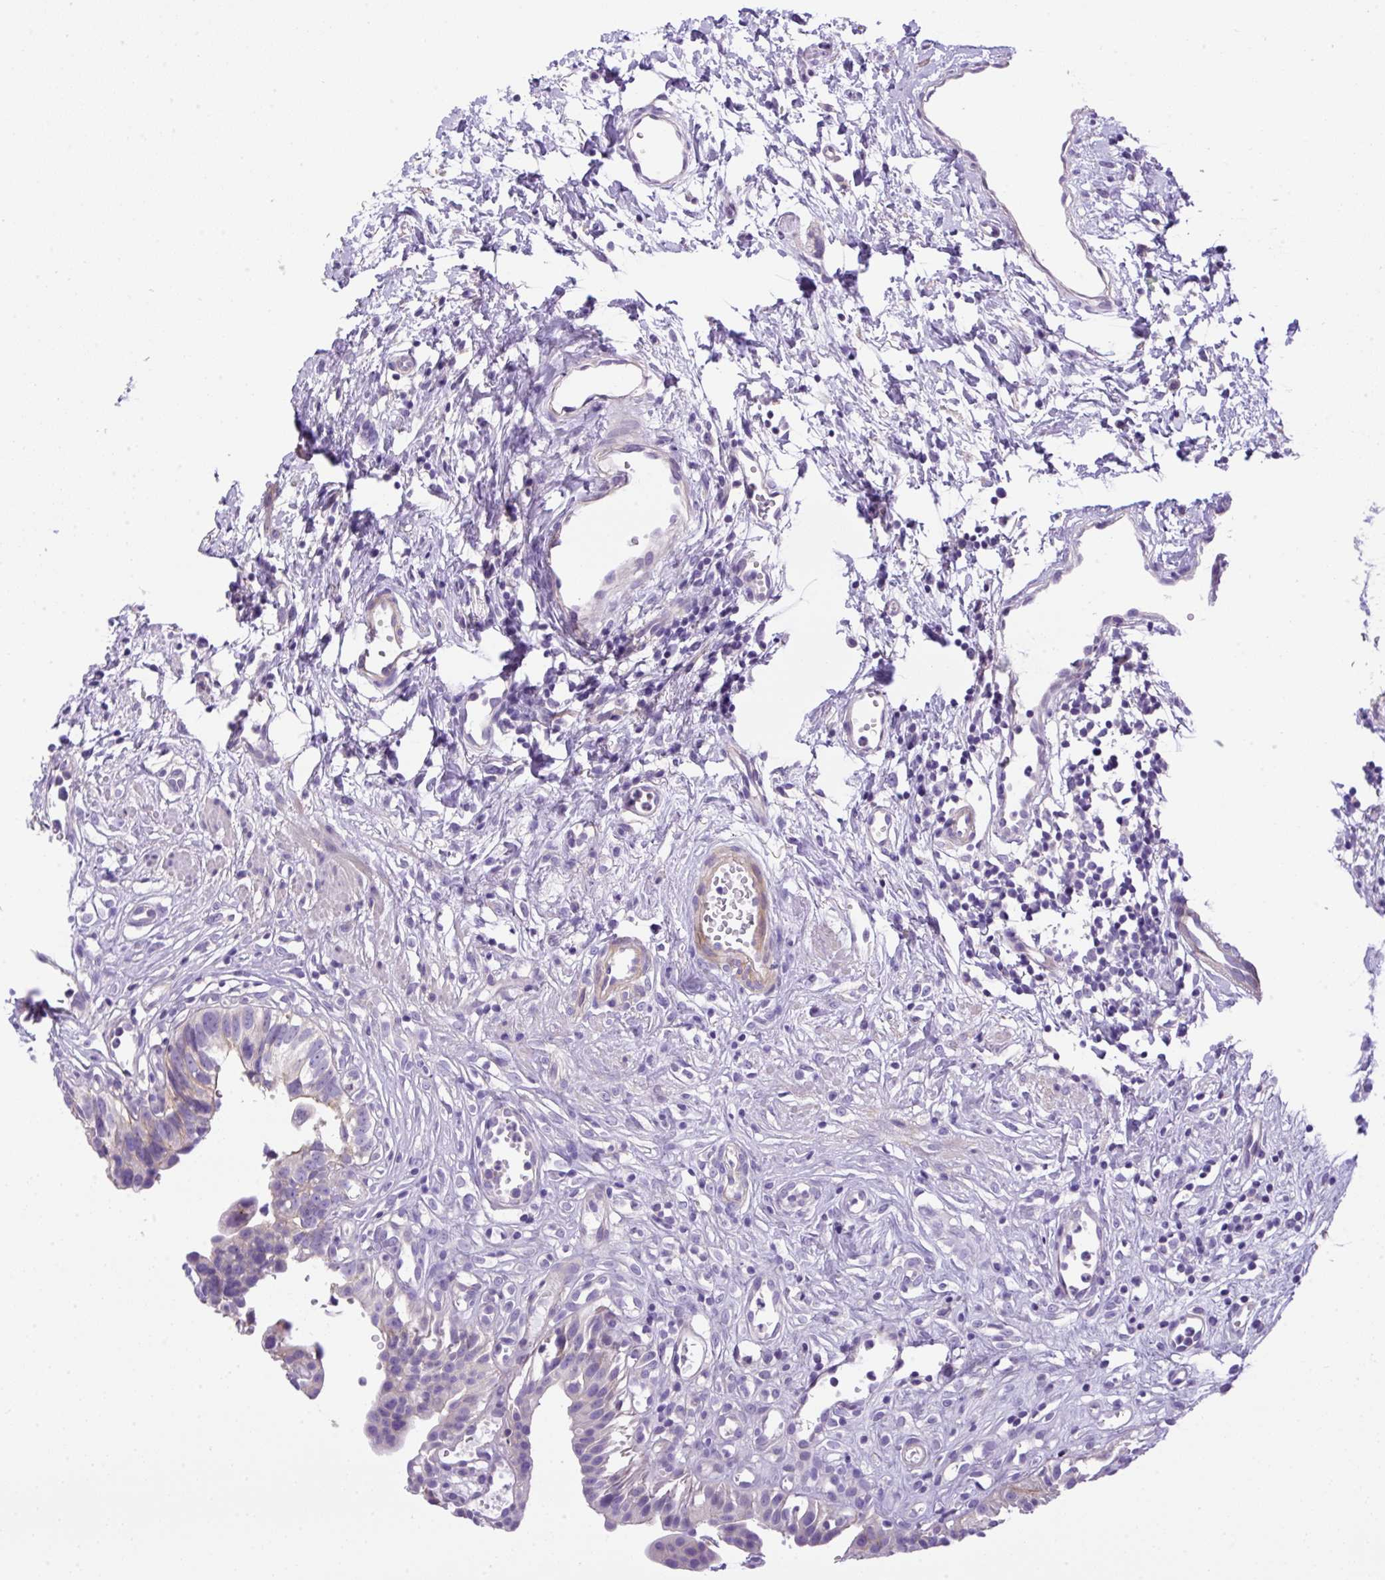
{"staining": {"intensity": "weak", "quantity": "<25%", "location": "cytoplasmic/membranous"}, "tissue": "urinary bladder", "cell_type": "Urothelial cells", "image_type": "normal", "snomed": [{"axis": "morphology", "description": "Normal tissue, NOS"}, {"axis": "topography", "description": "Urinary bladder"}], "caption": "Image shows no significant protein staining in urothelial cells of benign urinary bladder.", "gene": "NPTN", "patient": {"sex": "male", "age": 51}}